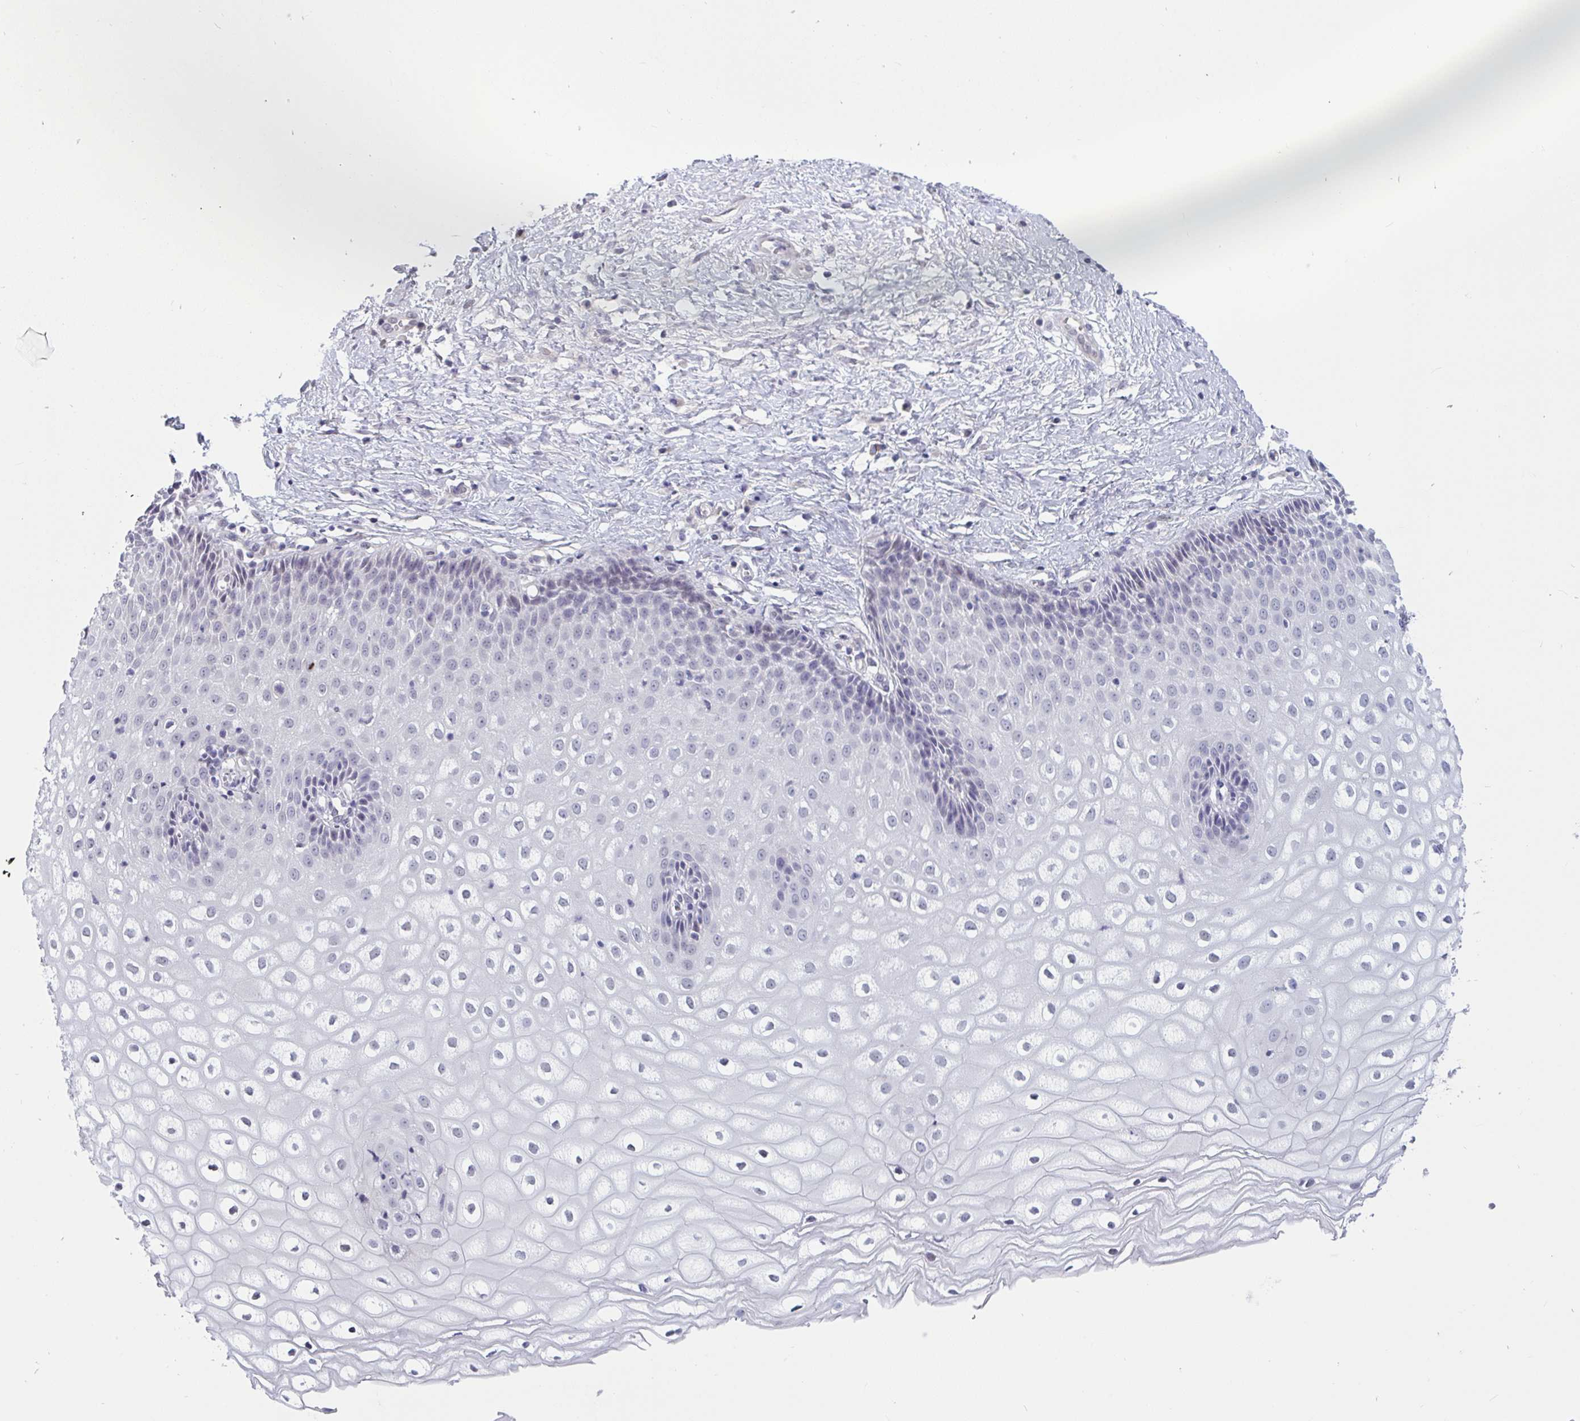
{"staining": {"intensity": "negative", "quantity": "none", "location": "none"}, "tissue": "cervix", "cell_type": "Glandular cells", "image_type": "normal", "snomed": [{"axis": "morphology", "description": "Normal tissue, NOS"}, {"axis": "topography", "description": "Cervix"}], "caption": "A high-resolution image shows immunohistochemistry staining of benign cervix, which shows no significant positivity in glandular cells.", "gene": "TCEAL8", "patient": {"sex": "female", "age": 36}}